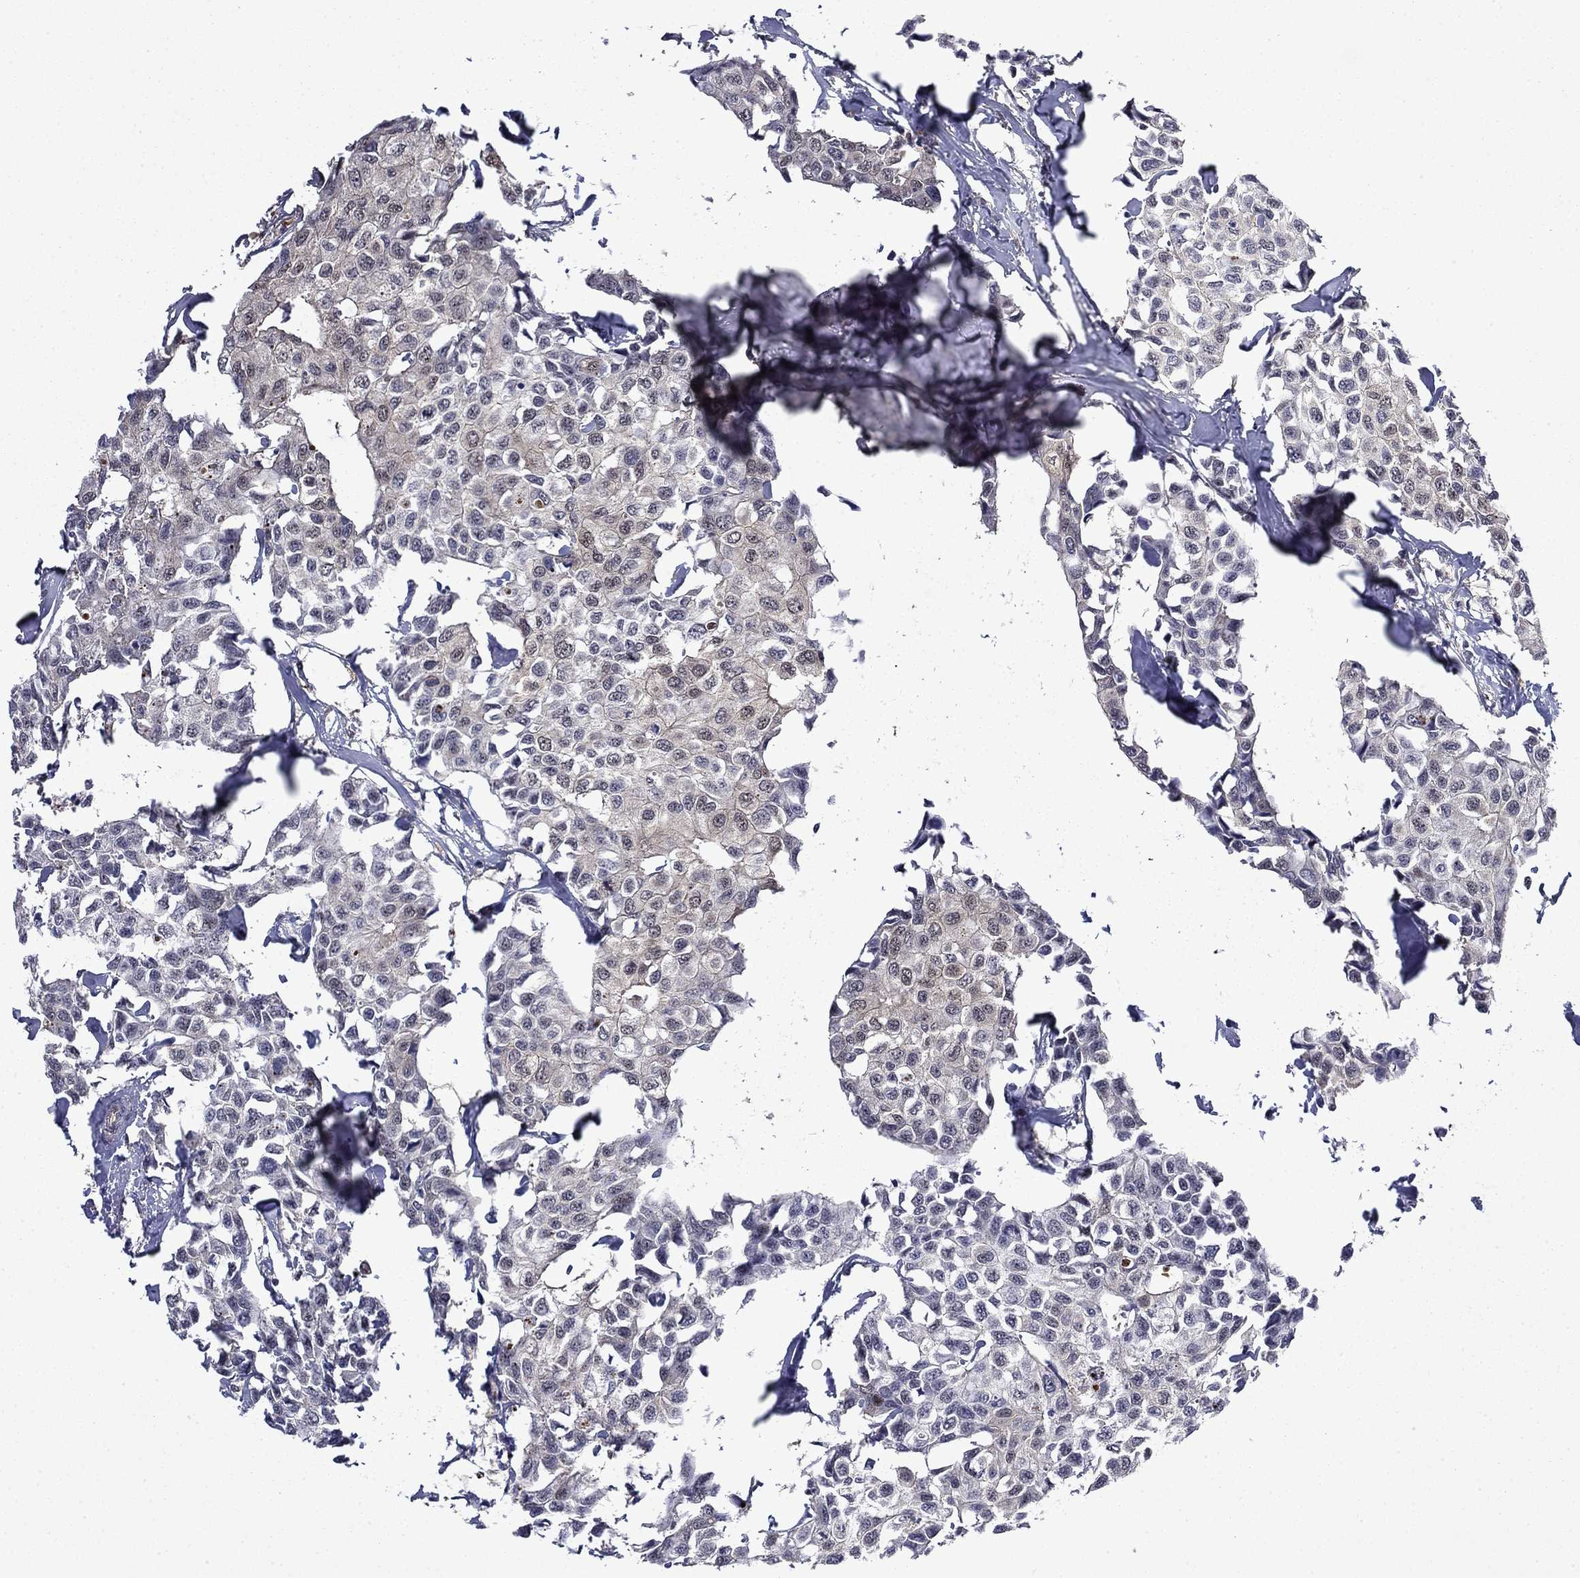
{"staining": {"intensity": "negative", "quantity": "none", "location": "none"}, "tissue": "breast cancer", "cell_type": "Tumor cells", "image_type": "cancer", "snomed": [{"axis": "morphology", "description": "Duct carcinoma"}, {"axis": "topography", "description": "Breast"}], "caption": "This photomicrograph is of breast cancer (infiltrating ductal carcinoma) stained with IHC to label a protein in brown with the nuclei are counter-stained blue. There is no staining in tumor cells.", "gene": "TPMT", "patient": {"sex": "female", "age": 80}}